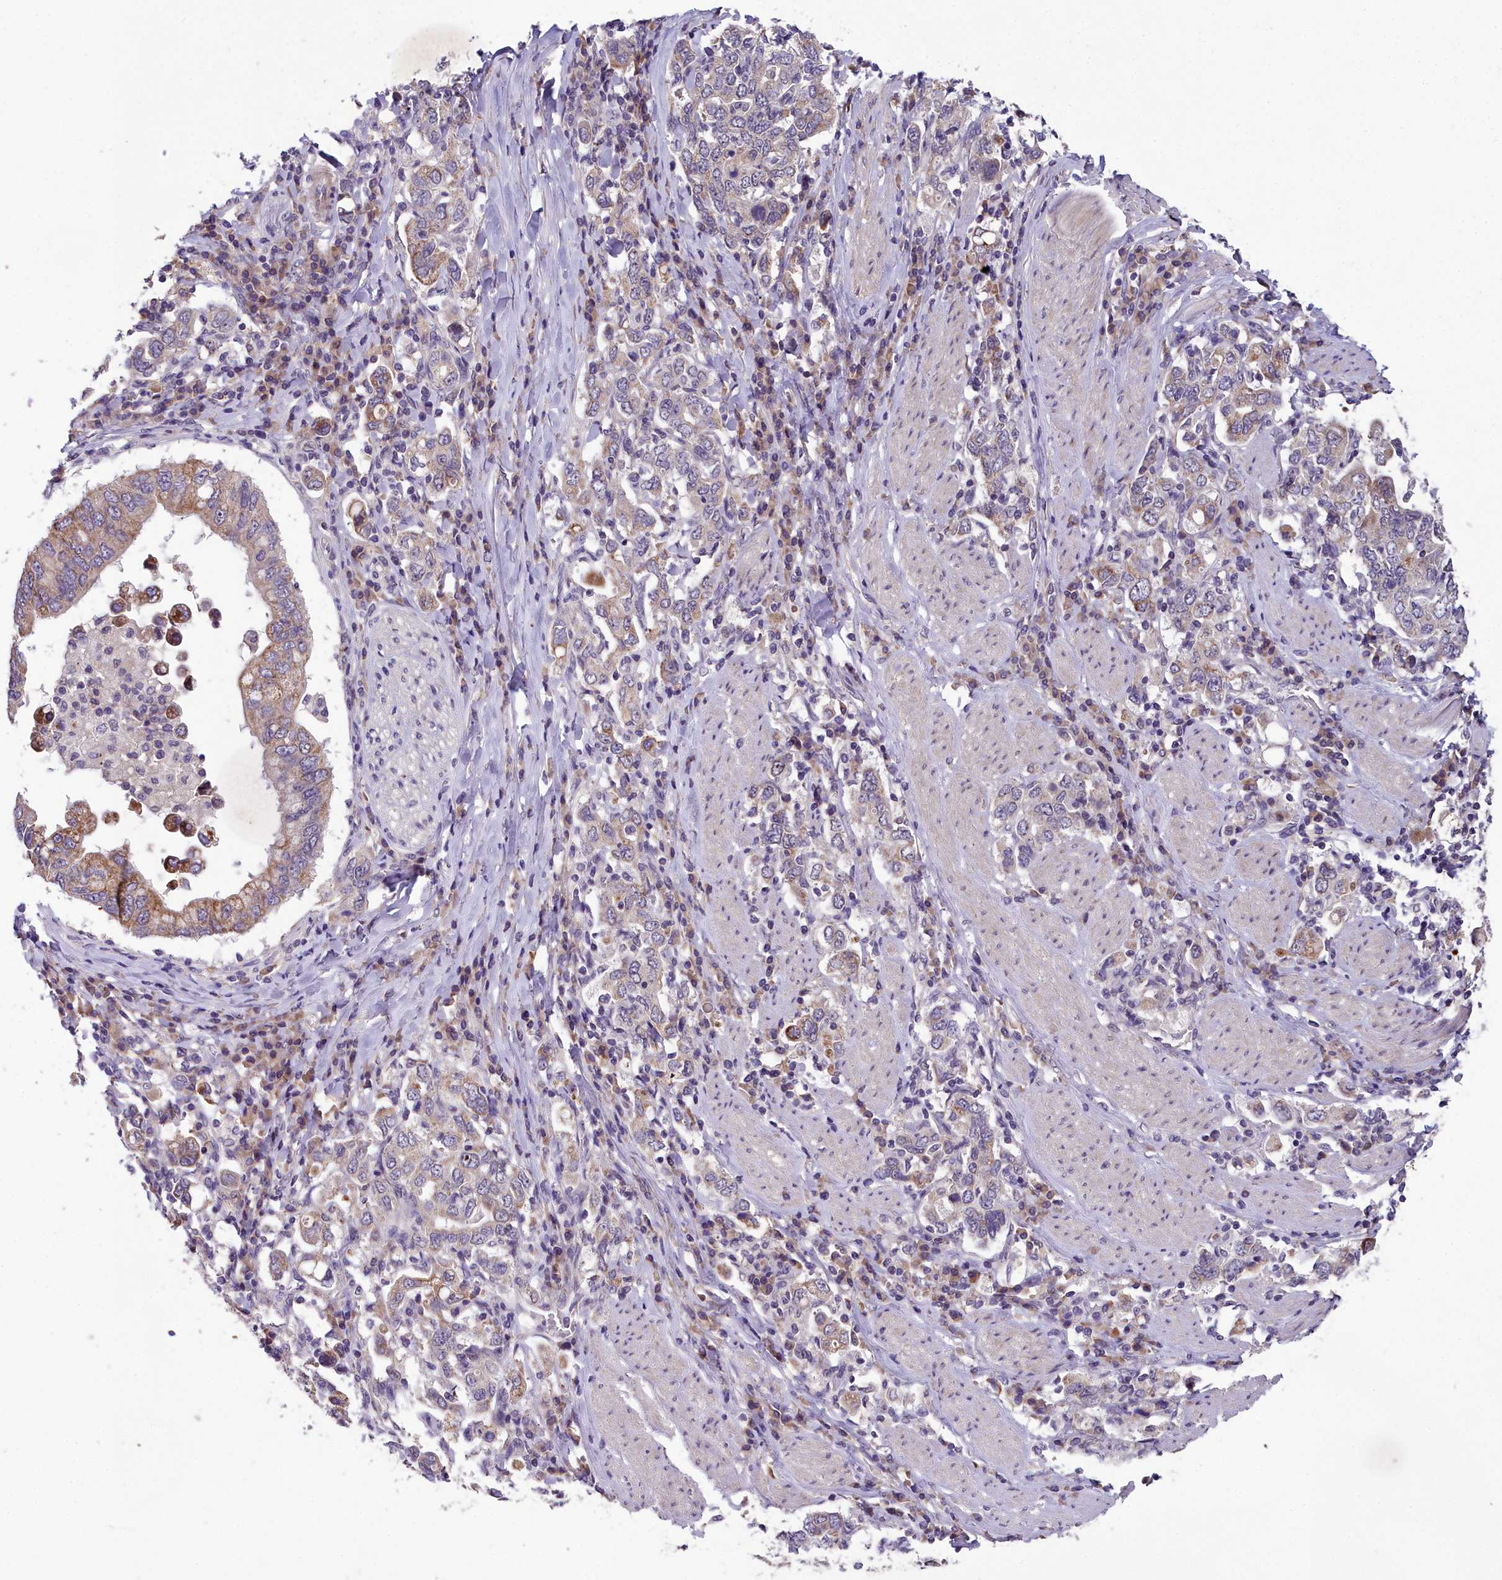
{"staining": {"intensity": "moderate", "quantity": "<25%", "location": "cytoplasmic/membranous"}, "tissue": "stomach cancer", "cell_type": "Tumor cells", "image_type": "cancer", "snomed": [{"axis": "morphology", "description": "Adenocarcinoma, NOS"}, {"axis": "topography", "description": "Stomach, upper"}], "caption": "An image of stomach cancer stained for a protein shows moderate cytoplasmic/membranous brown staining in tumor cells.", "gene": "ZNF333", "patient": {"sex": "male", "age": 62}}